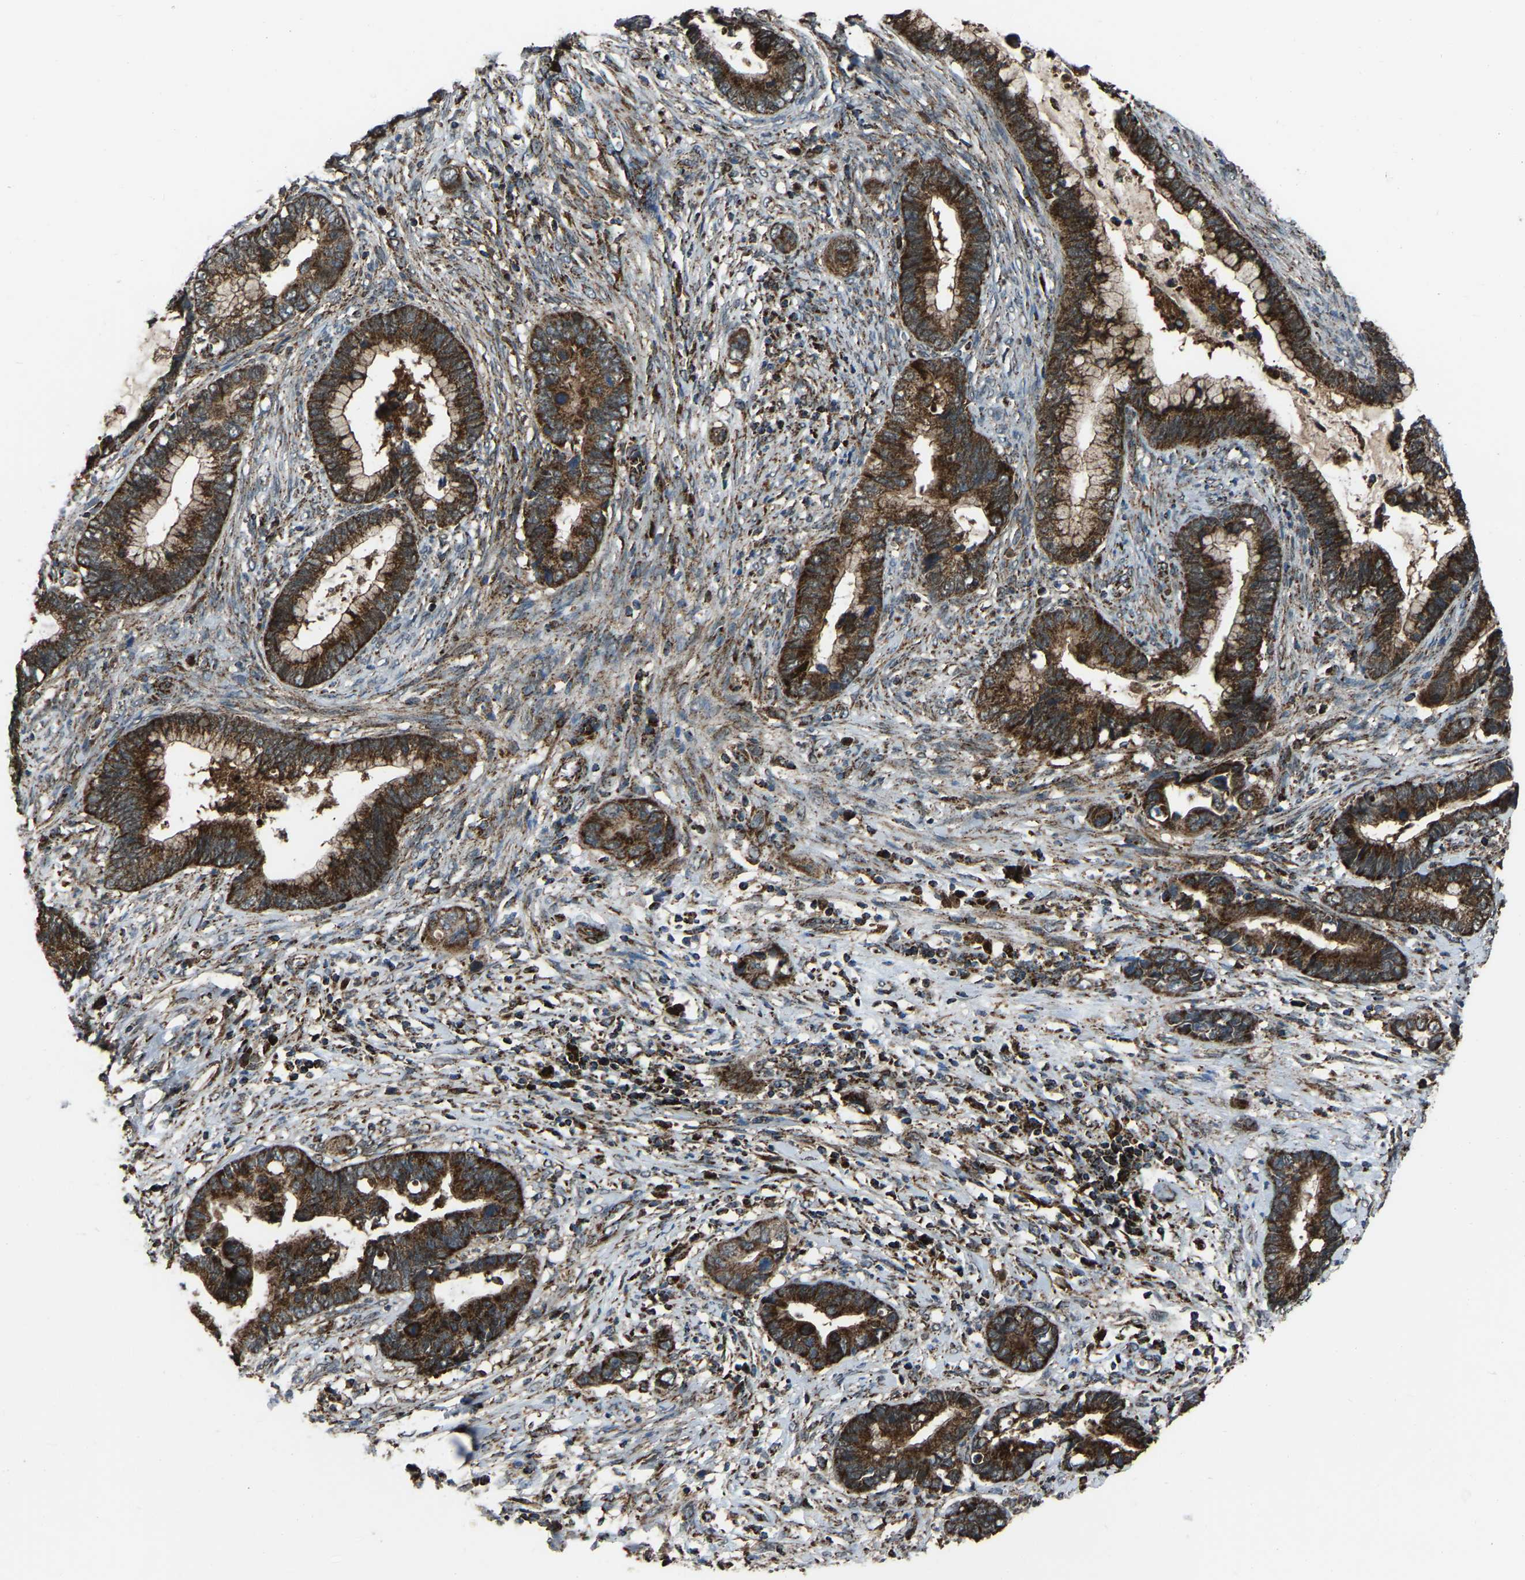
{"staining": {"intensity": "strong", "quantity": ">75%", "location": "cytoplasmic/membranous"}, "tissue": "cervical cancer", "cell_type": "Tumor cells", "image_type": "cancer", "snomed": [{"axis": "morphology", "description": "Adenocarcinoma, NOS"}, {"axis": "topography", "description": "Cervix"}], "caption": "Tumor cells demonstrate high levels of strong cytoplasmic/membranous positivity in about >75% of cells in adenocarcinoma (cervical). (Brightfield microscopy of DAB IHC at high magnification).", "gene": "AKR1A1", "patient": {"sex": "female", "age": 44}}